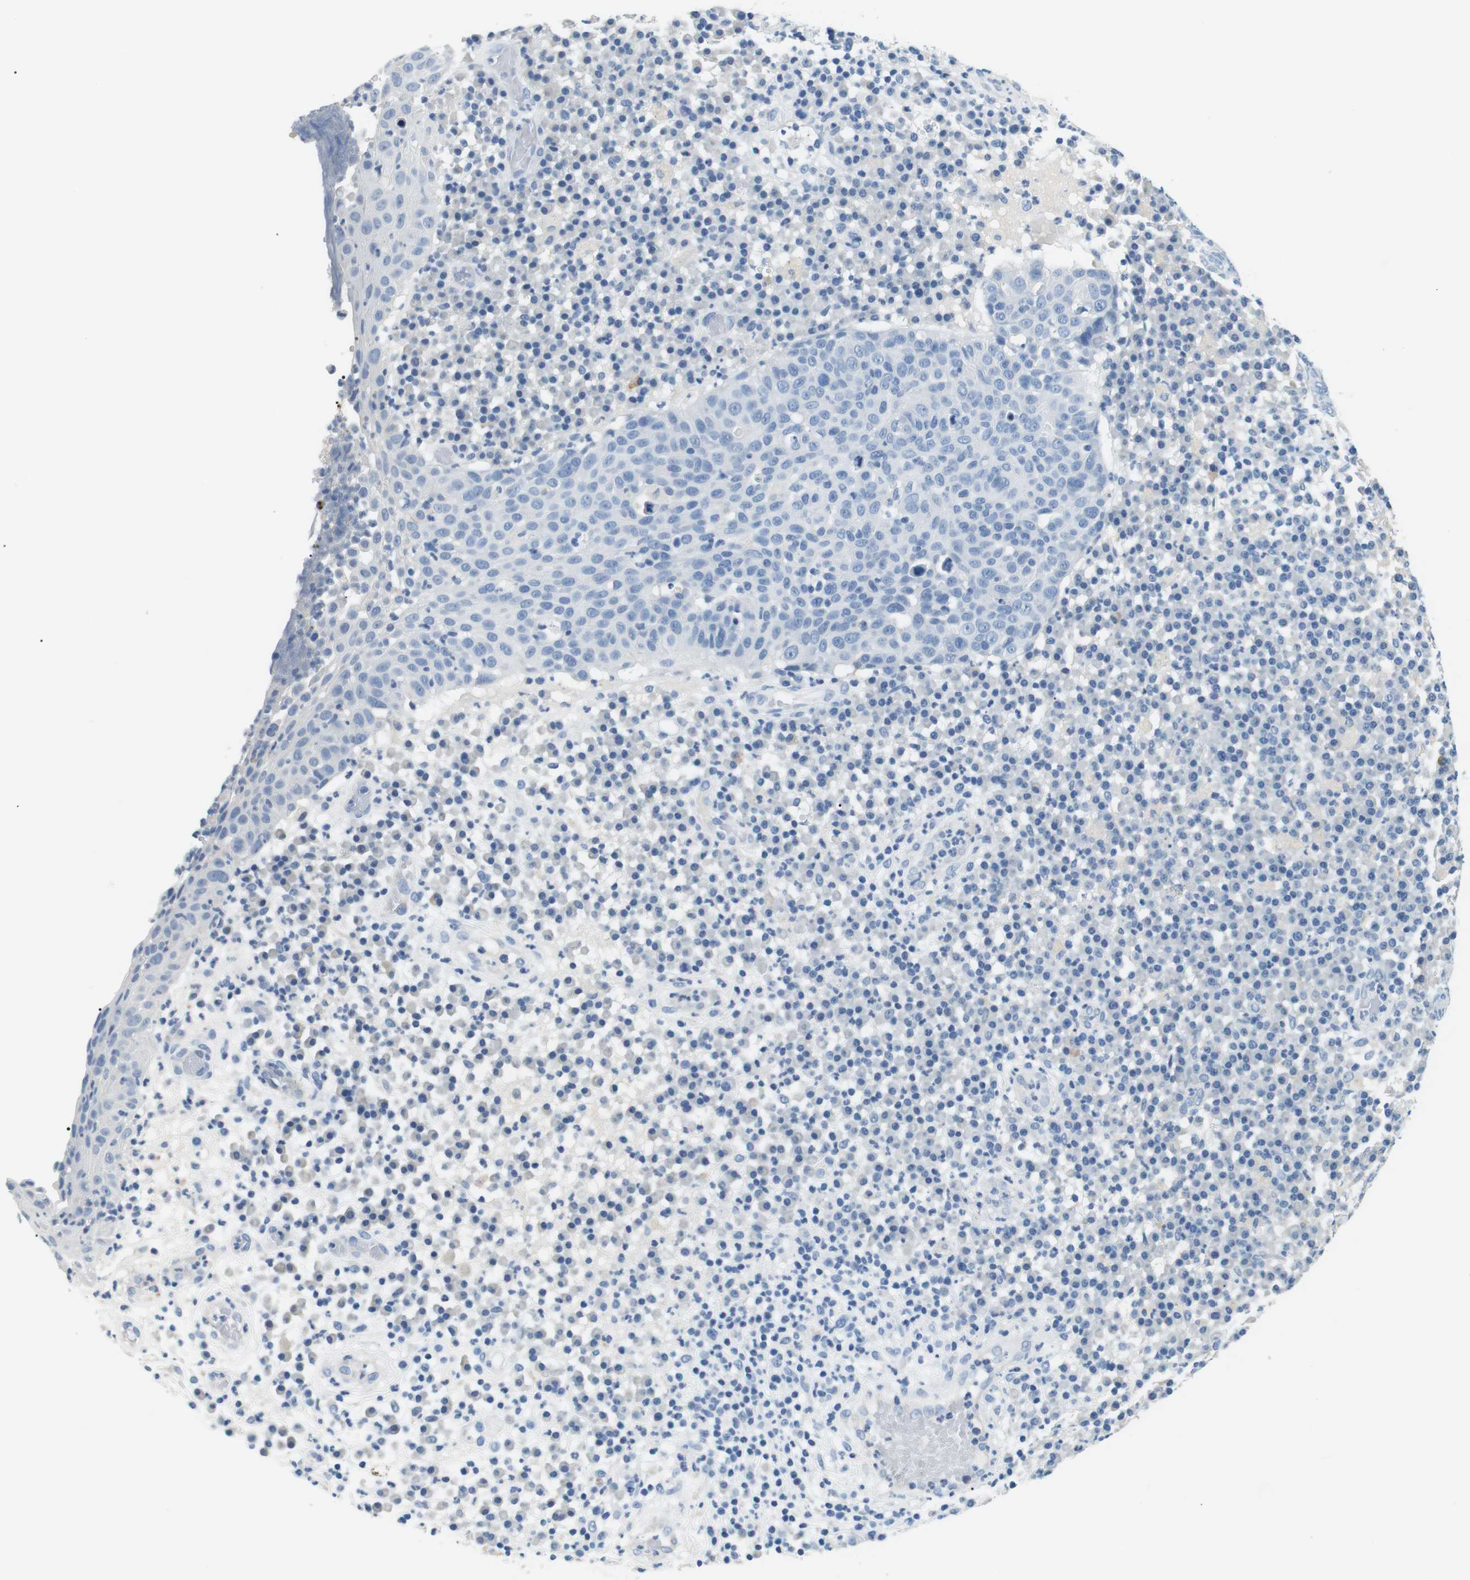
{"staining": {"intensity": "negative", "quantity": "none", "location": "none"}, "tissue": "skin cancer", "cell_type": "Tumor cells", "image_type": "cancer", "snomed": [{"axis": "morphology", "description": "Squamous cell carcinoma in situ, NOS"}, {"axis": "morphology", "description": "Squamous cell carcinoma, NOS"}, {"axis": "topography", "description": "Skin"}], "caption": "DAB (3,3'-diaminobenzidine) immunohistochemical staining of skin cancer demonstrates no significant expression in tumor cells. Brightfield microscopy of IHC stained with DAB (brown) and hematoxylin (blue), captured at high magnification.", "gene": "FCGRT", "patient": {"sex": "male", "age": 93}}